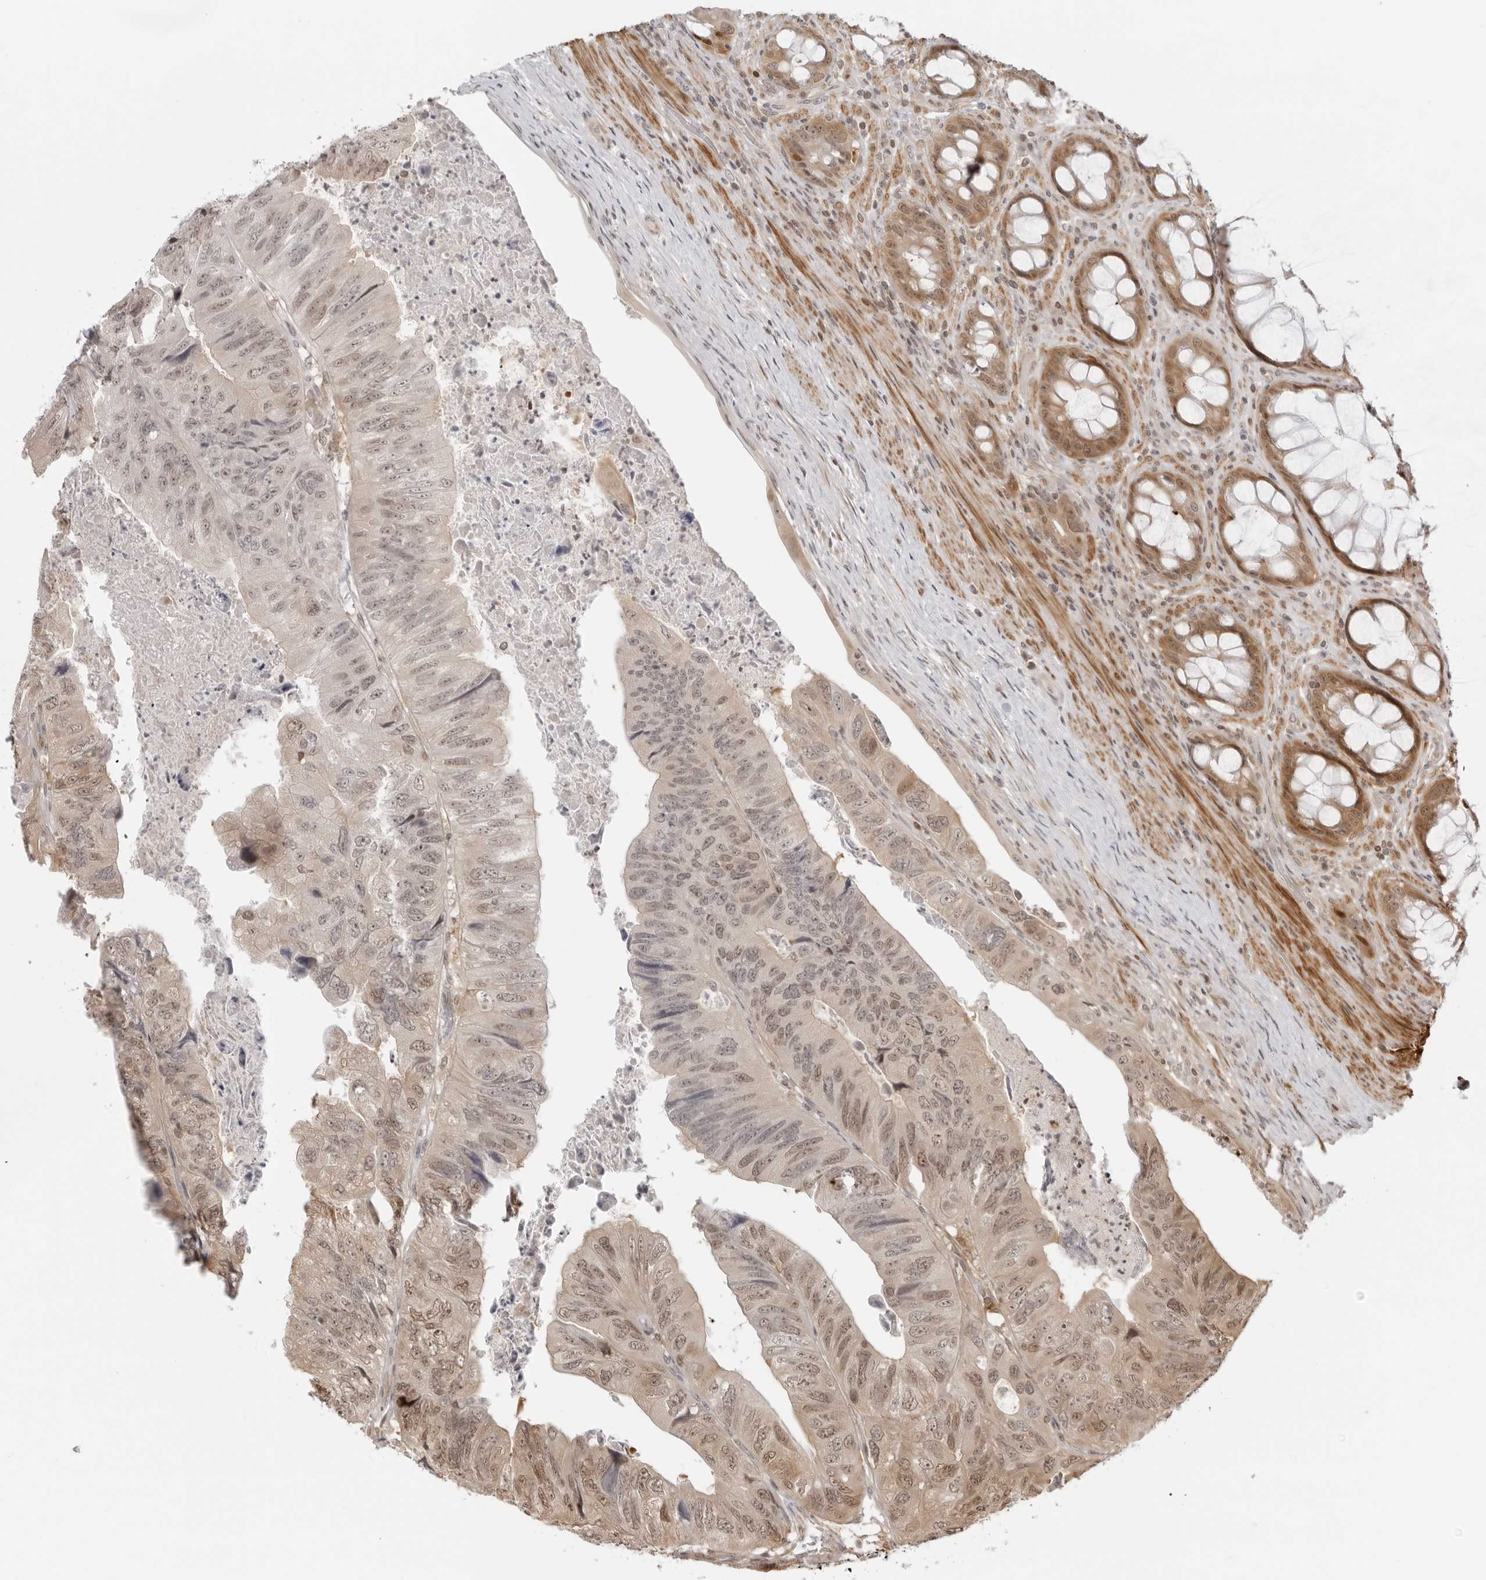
{"staining": {"intensity": "weak", "quantity": "25%-75%", "location": "cytoplasmic/membranous,nuclear"}, "tissue": "colorectal cancer", "cell_type": "Tumor cells", "image_type": "cancer", "snomed": [{"axis": "morphology", "description": "Adenocarcinoma, NOS"}, {"axis": "topography", "description": "Rectum"}], "caption": "Protein positivity by immunohistochemistry exhibits weak cytoplasmic/membranous and nuclear staining in about 25%-75% of tumor cells in adenocarcinoma (colorectal). The staining was performed using DAB (3,3'-diaminobenzidine) to visualize the protein expression in brown, while the nuclei were stained in blue with hematoxylin (Magnification: 20x).", "gene": "RNF146", "patient": {"sex": "male", "age": 63}}